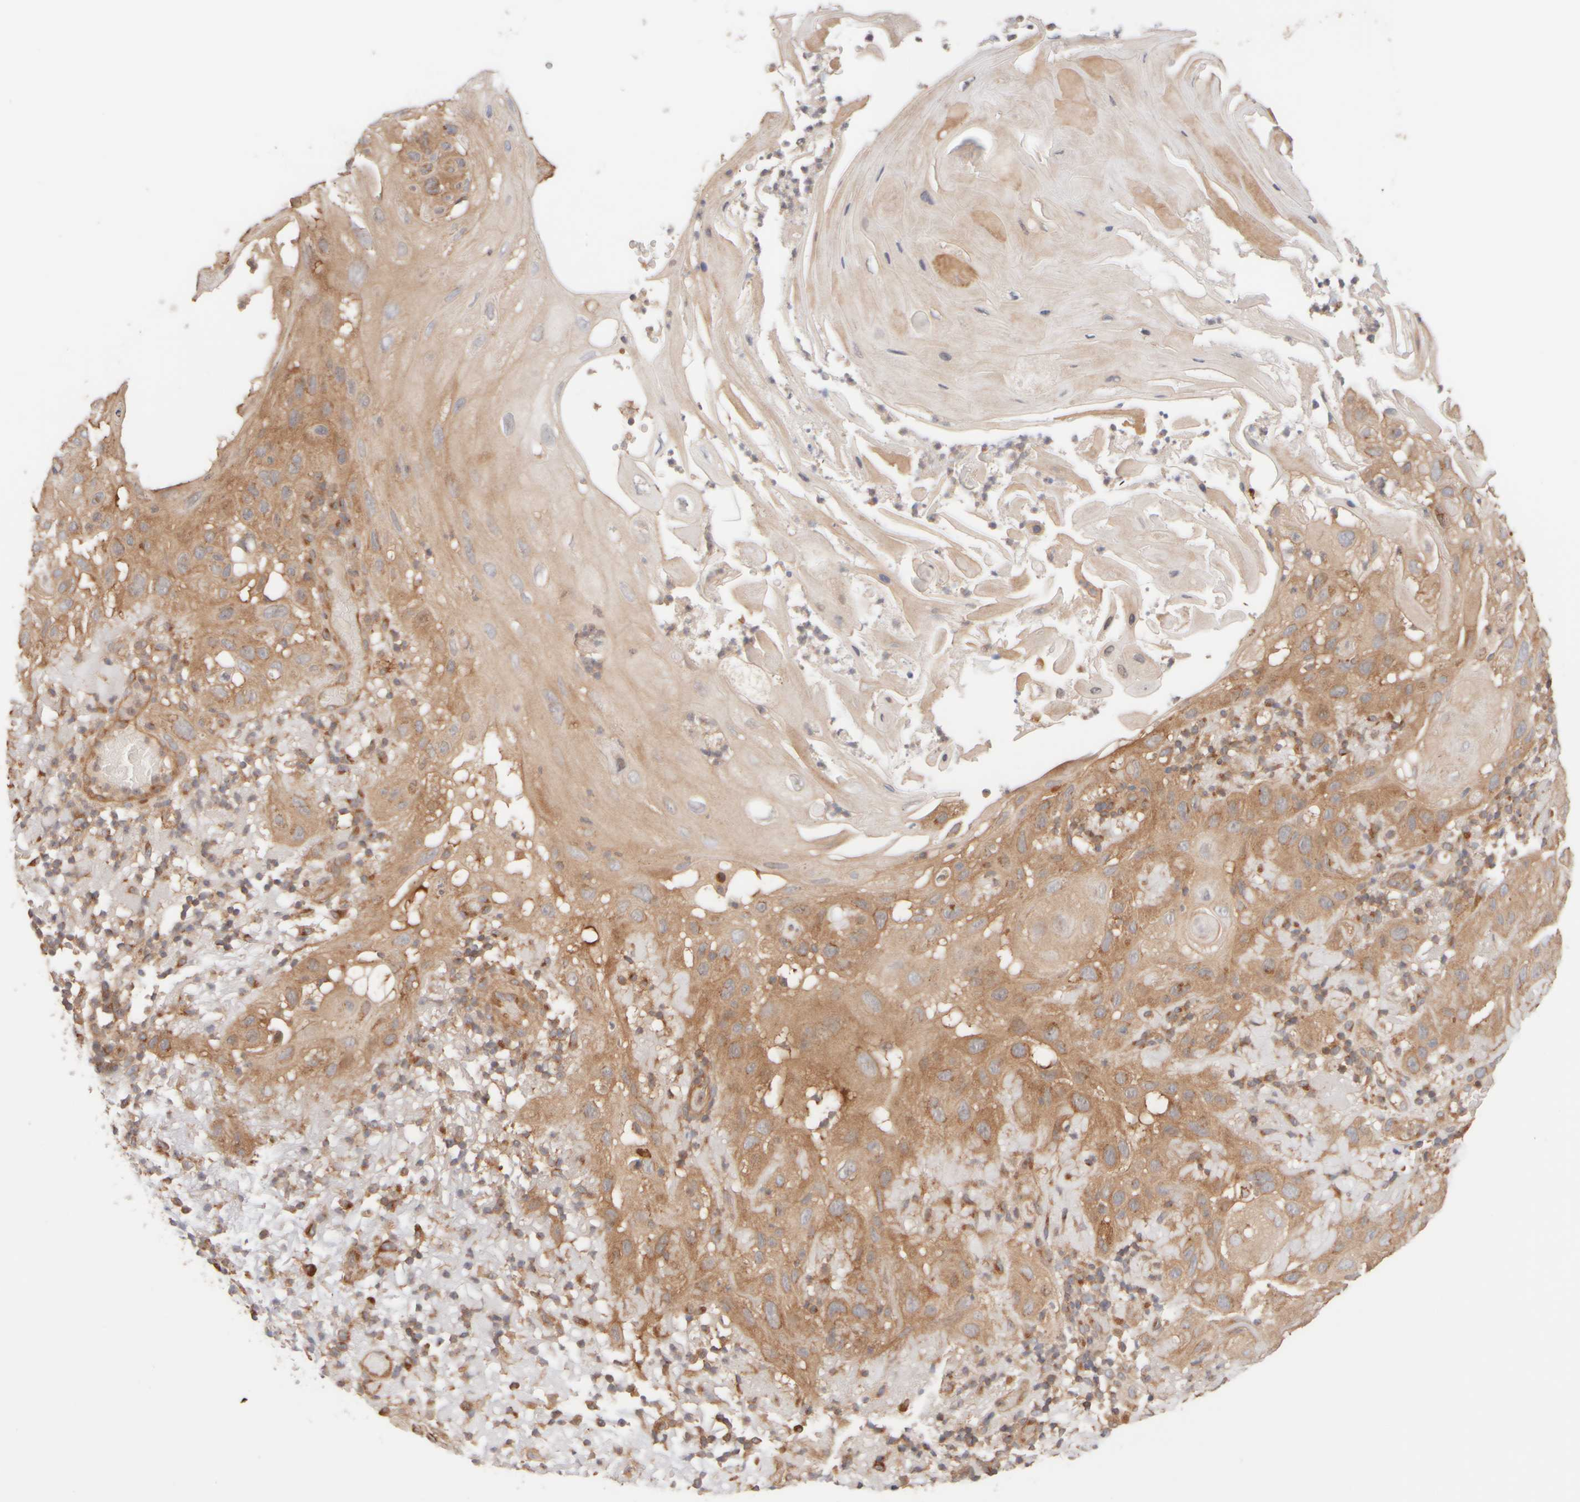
{"staining": {"intensity": "moderate", "quantity": ">75%", "location": "cytoplasmic/membranous"}, "tissue": "skin cancer", "cell_type": "Tumor cells", "image_type": "cancer", "snomed": [{"axis": "morphology", "description": "Squamous cell carcinoma, NOS"}, {"axis": "topography", "description": "Skin"}], "caption": "Skin cancer stained with a protein marker reveals moderate staining in tumor cells.", "gene": "RABEP1", "patient": {"sex": "female", "age": 96}}